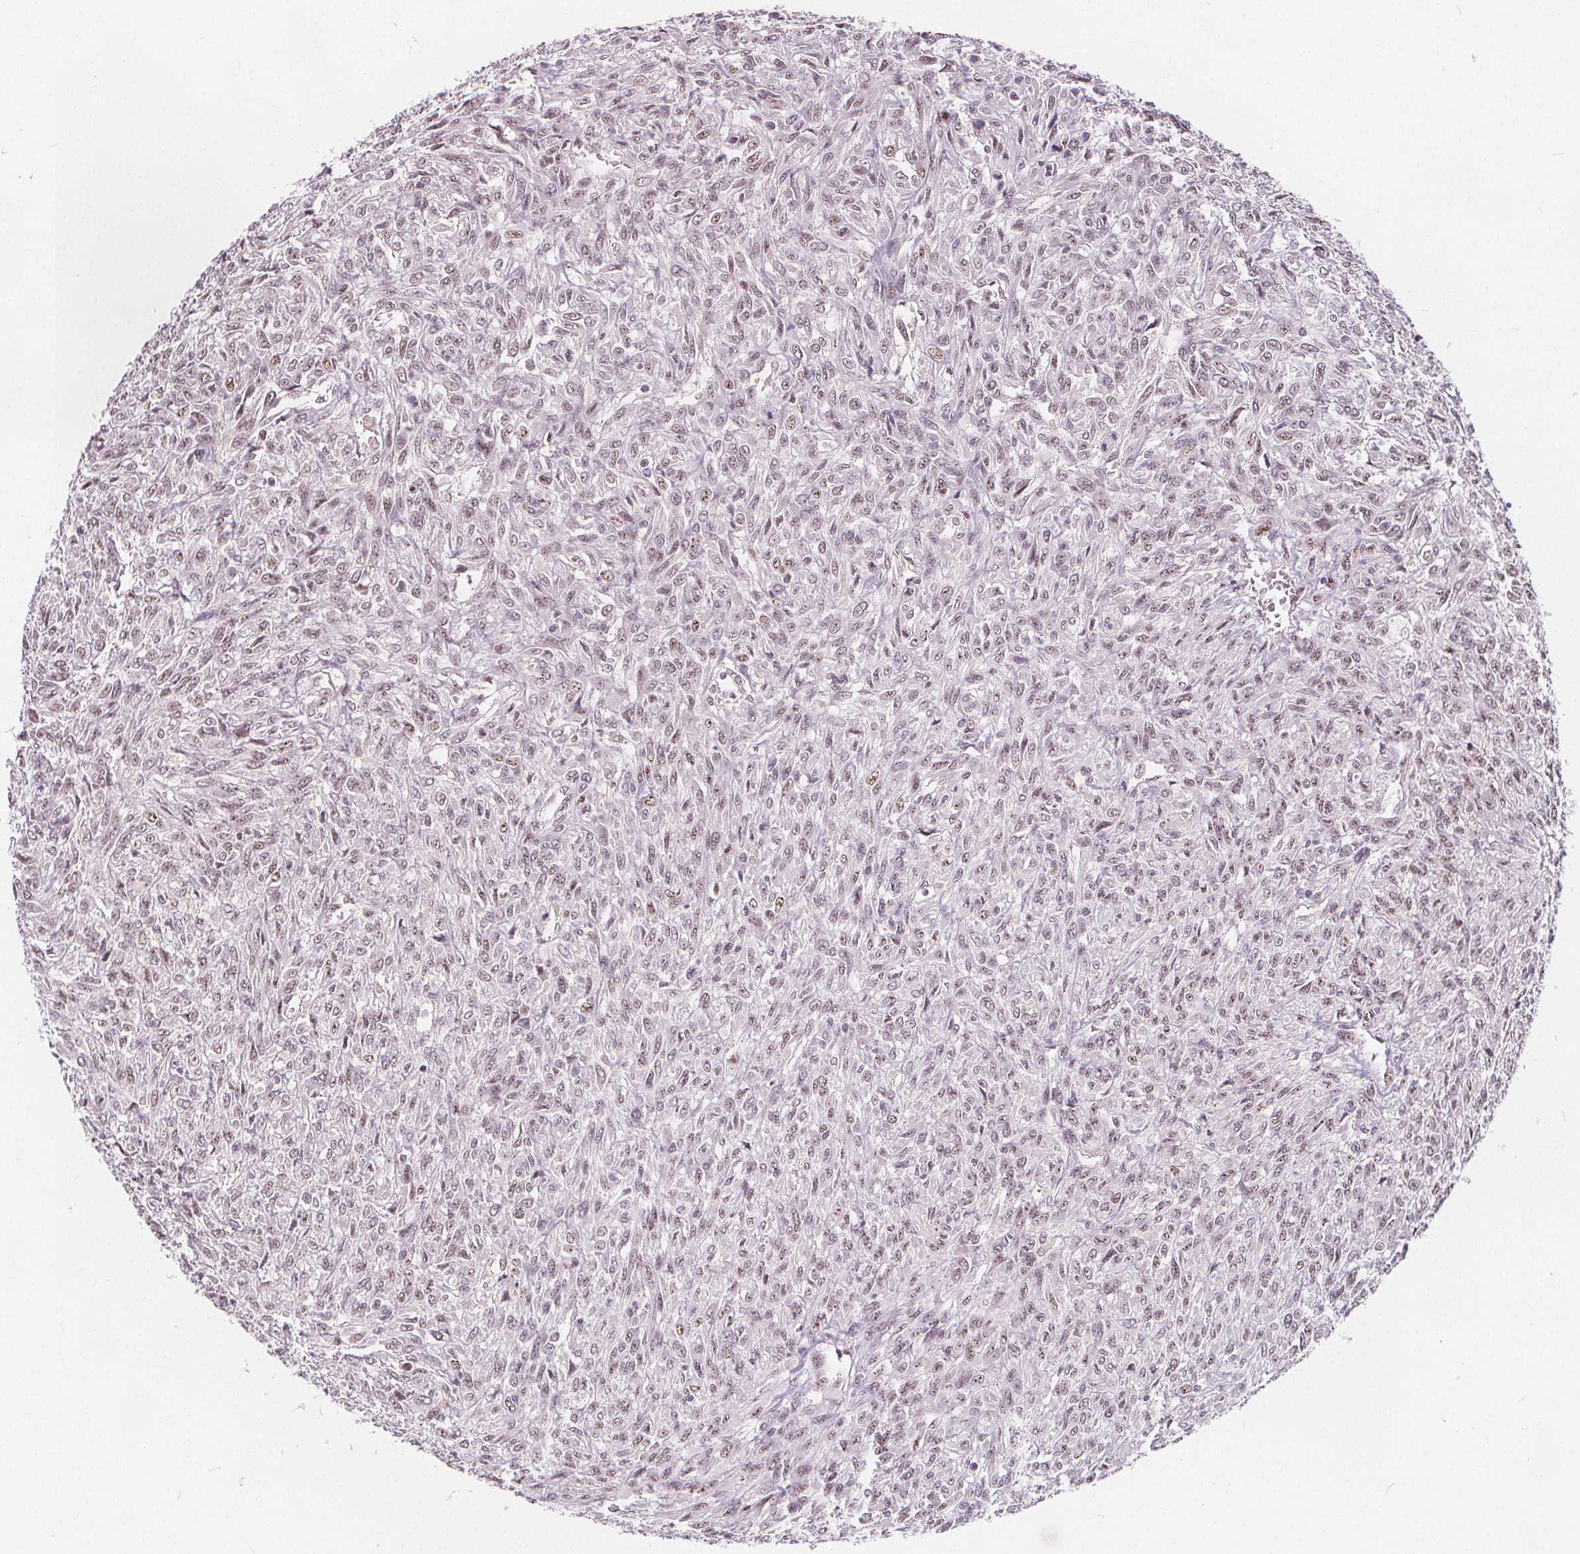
{"staining": {"intensity": "negative", "quantity": "none", "location": "none"}, "tissue": "renal cancer", "cell_type": "Tumor cells", "image_type": "cancer", "snomed": [{"axis": "morphology", "description": "Adenocarcinoma, NOS"}, {"axis": "topography", "description": "Kidney"}], "caption": "The immunohistochemistry (IHC) photomicrograph has no significant expression in tumor cells of renal cancer tissue.", "gene": "DRC3", "patient": {"sex": "male", "age": 58}}